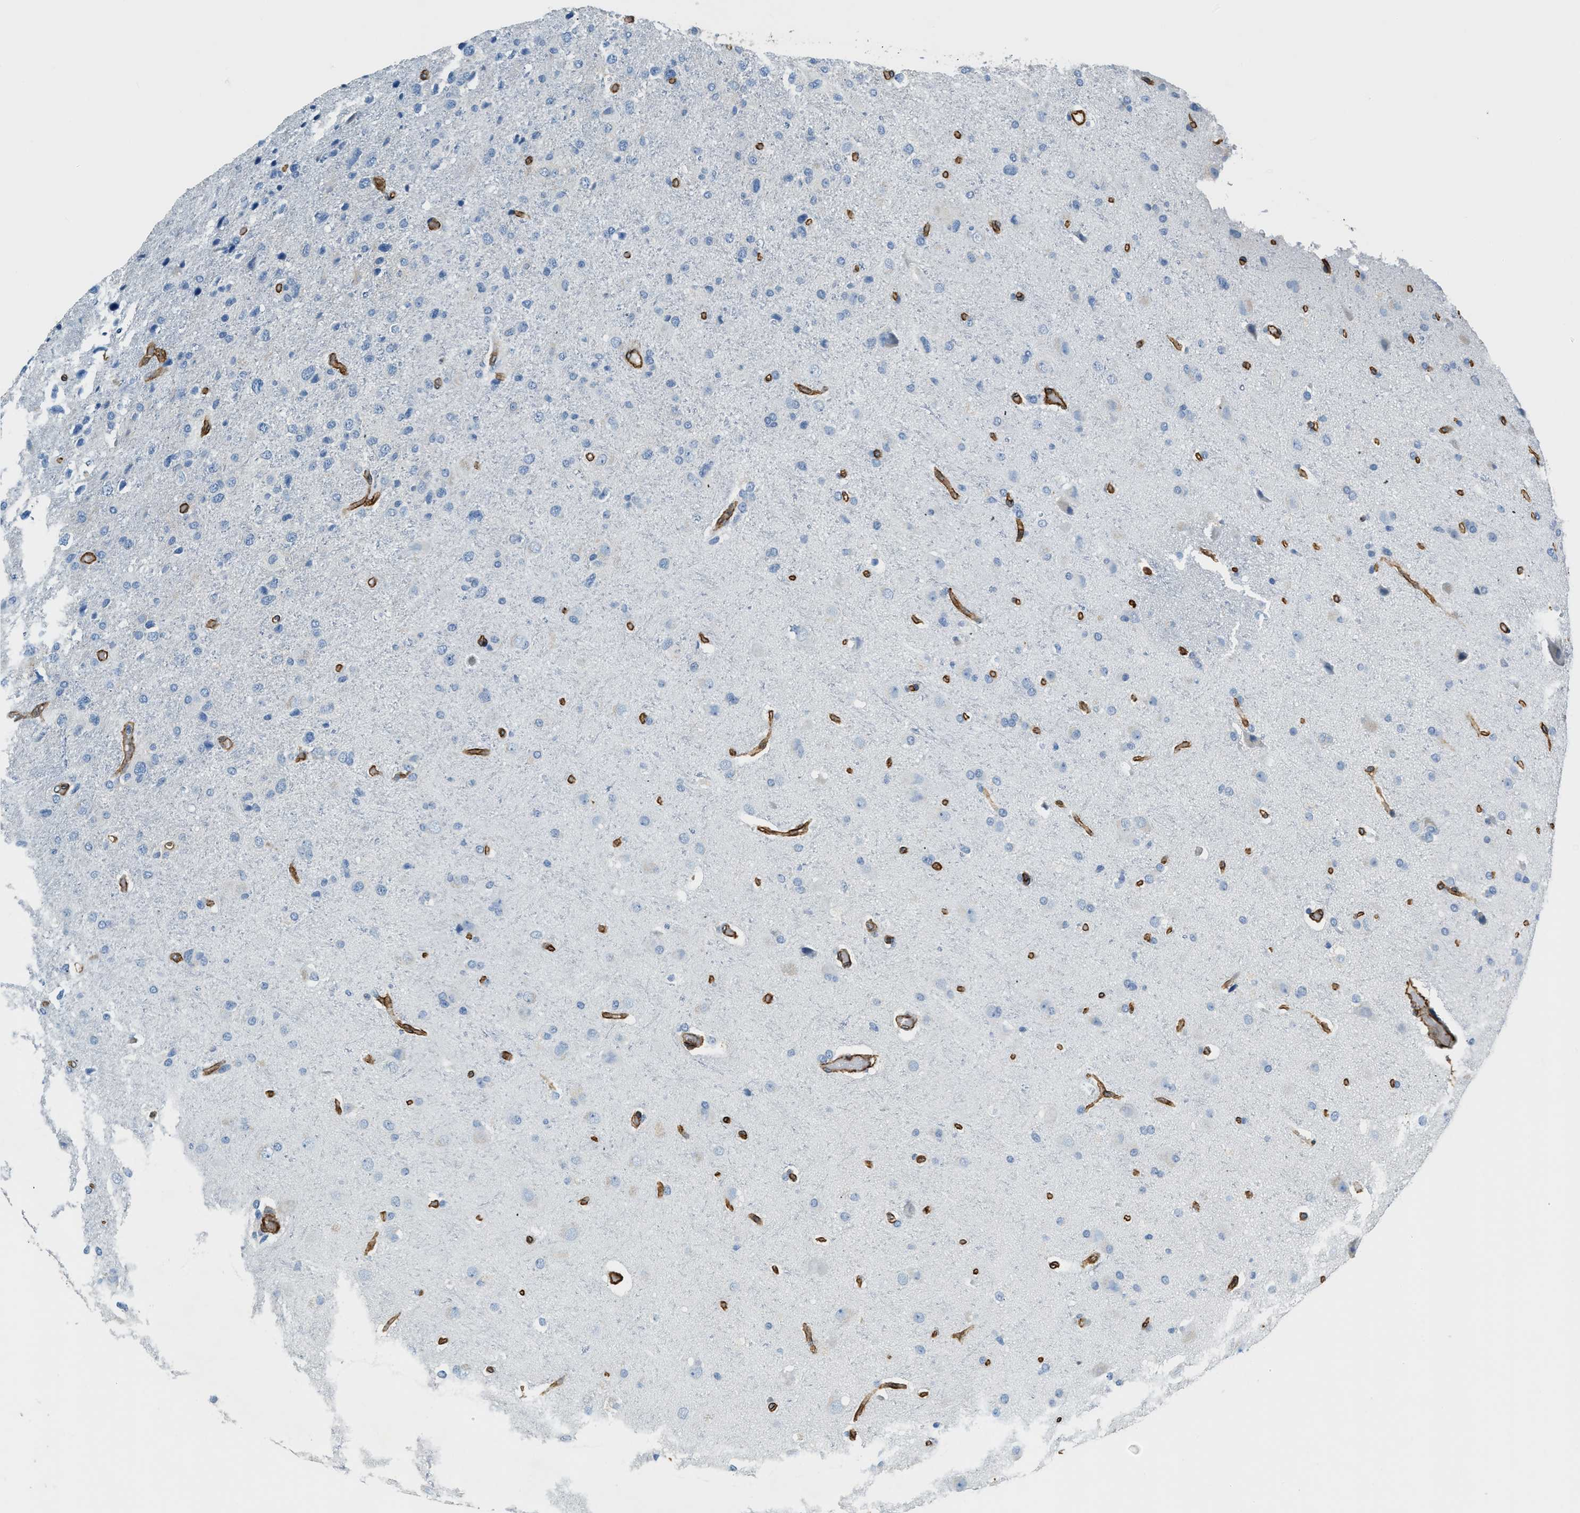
{"staining": {"intensity": "negative", "quantity": "none", "location": "none"}, "tissue": "glioma", "cell_type": "Tumor cells", "image_type": "cancer", "snomed": [{"axis": "morphology", "description": "Glioma, malignant, High grade"}, {"axis": "topography", "description": "Brain"}], "caption": "Glioma was stained to show a protein in brown. There is no significant staining in tumor cells. The staining was performed using DAB to visualize the protein expression in brown, while the nuclei were stained in blue with hematoxylin (Magnification: 20x).", "gene": "TMEM43", "patient": {"sex": "female", "age": 58}}